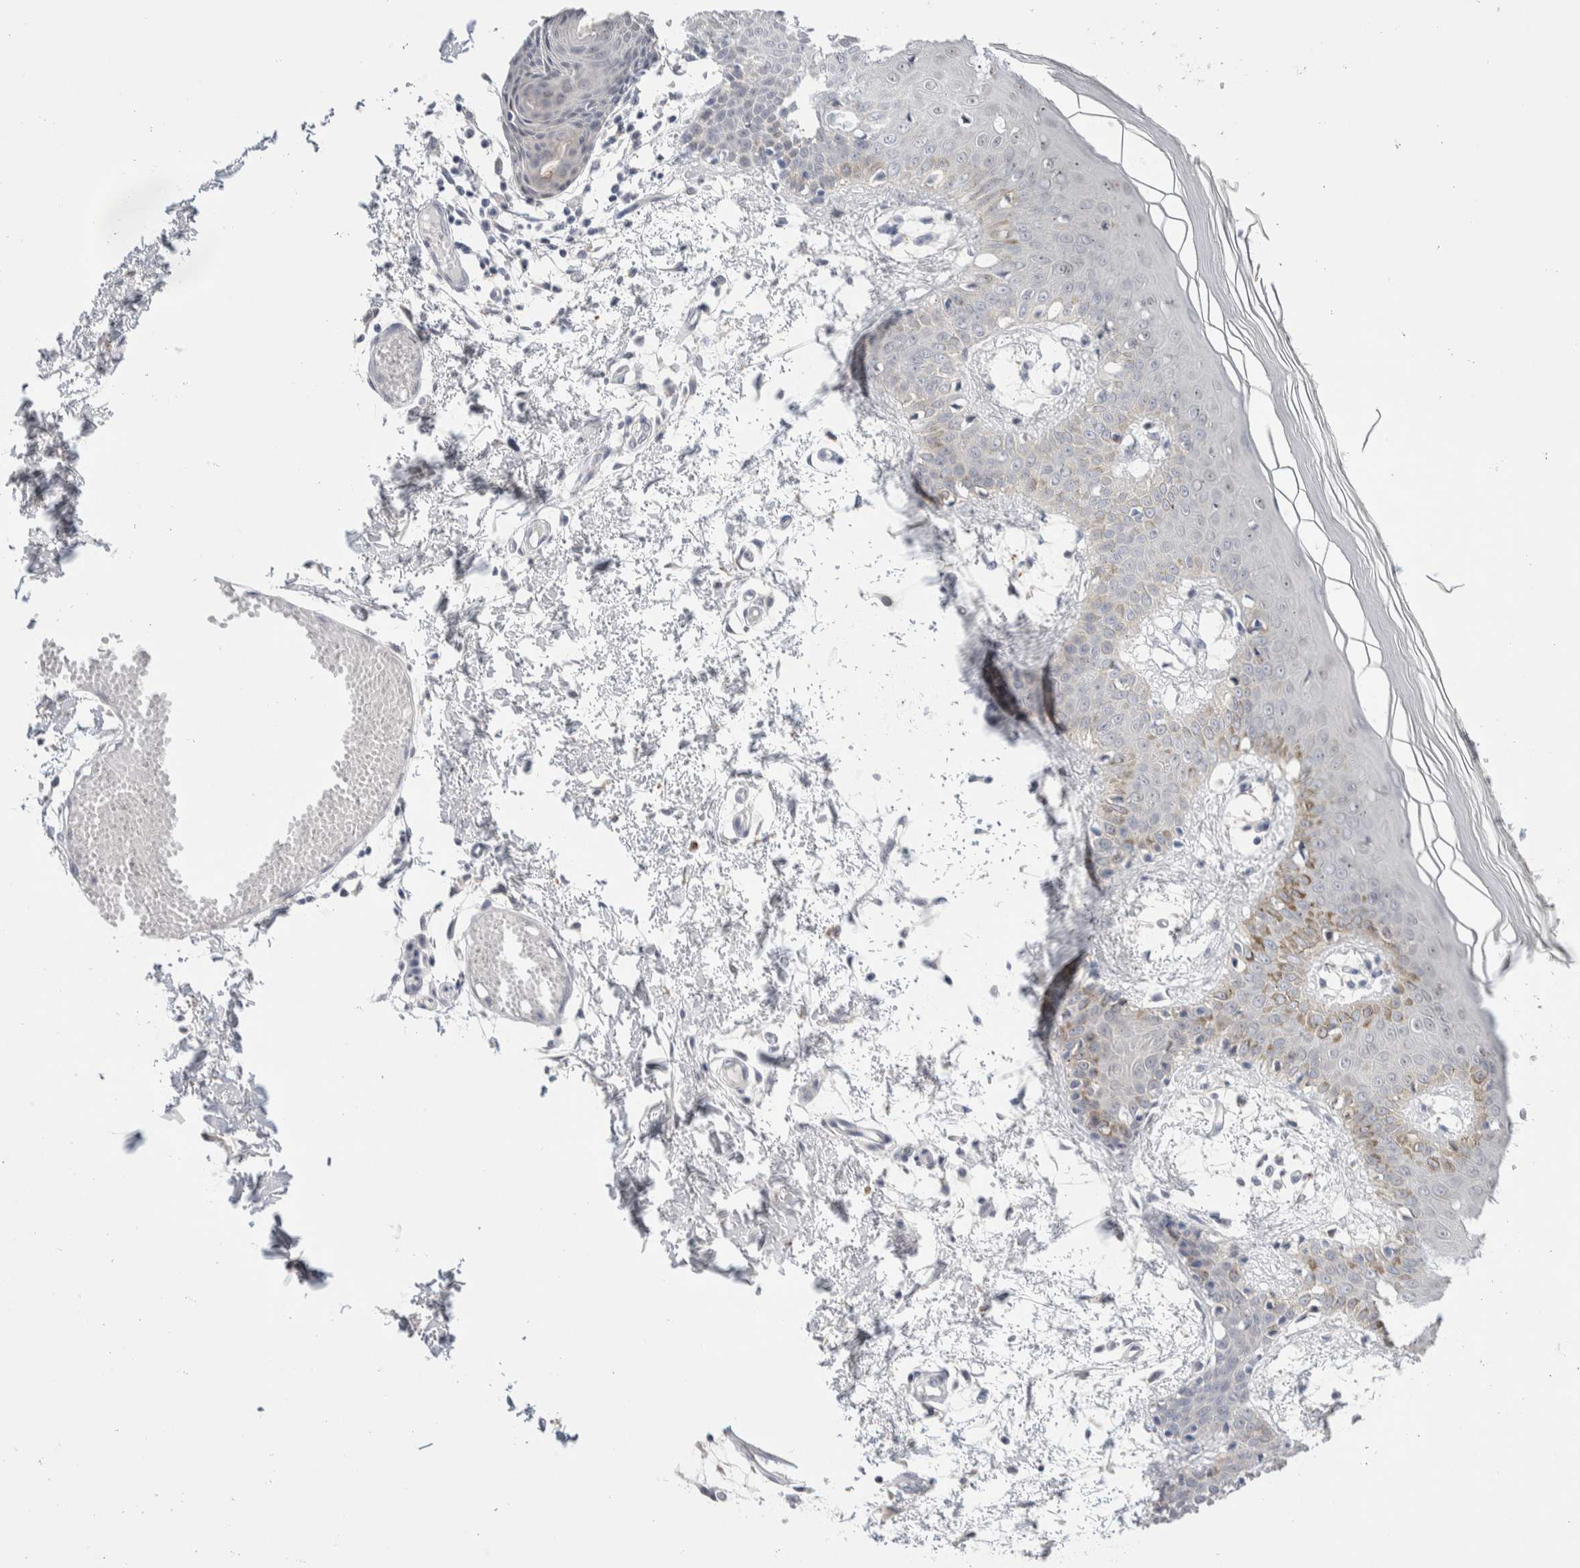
{"staining": {"intensity": "negative", "quantity": "none", "location": "none"}, "tissue": "skin", "cell_type": "Fibroblasts", "image_type": "normal", "snomed": [{"axis": "morphology", "description": "Normal tissue, NOS"}, {"axis": "topography", "description": "Skin"}], "caption": "Immunohistochemical staining of benign skin exhibits no significant expression in fibroblasts. (DAB (3,3'-diaminobenzidine) immunohistochemistry (IHC), high magnification).", "gene": "DNAJB6", "patient": {"sex": "male", "age": 53}}